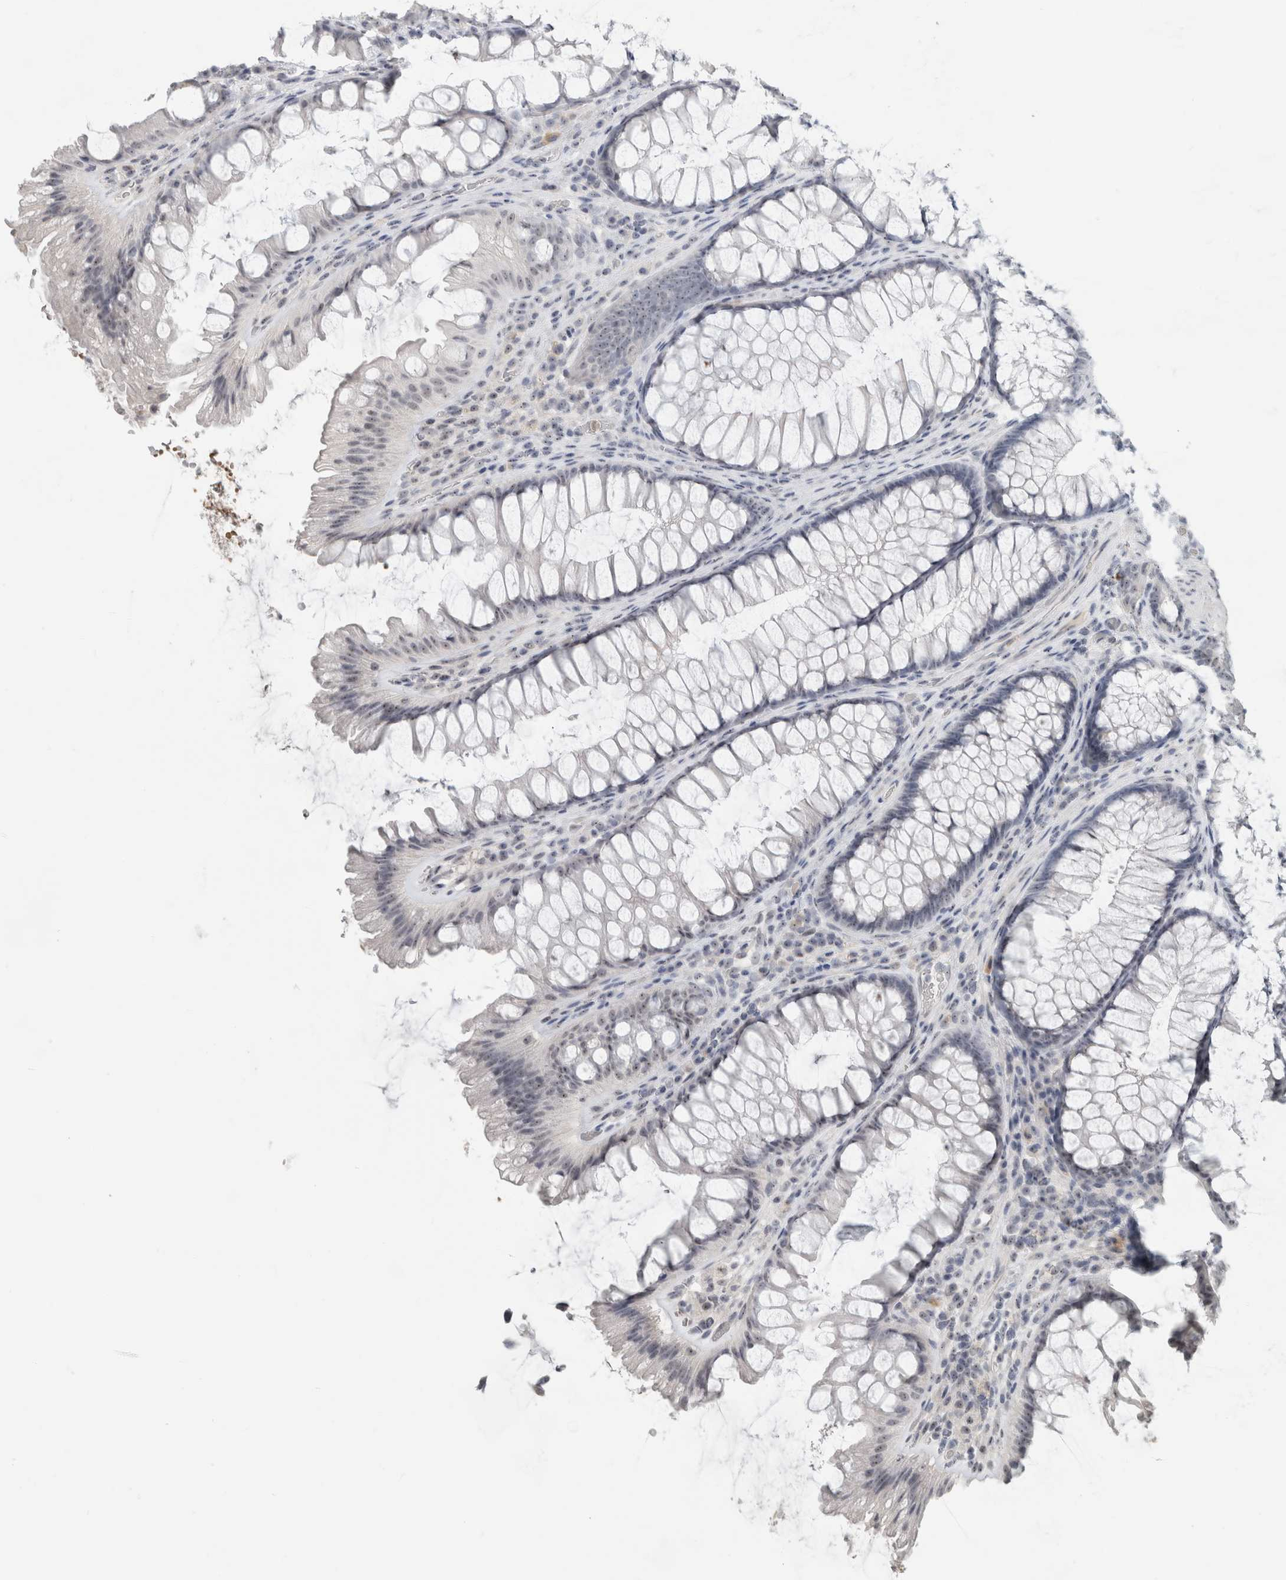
{"staining": {"intensity": "negative", "quantity": "none", "location": "none"}, "tissue": "colon", "cell_type": "Endothelial cells", "image_type": "normal", "snomed": [{"axis": "morphology", "description": "Normal tissue, NOS"}, {"axis": "topography", "description": "Colon"}], "caption": "Endothelial cells show no significant protein staining in benign colon. (DAB IHC, high magnification).", "gene": "FMR1NB", "patient": {"sex": "female", "age": 62}}